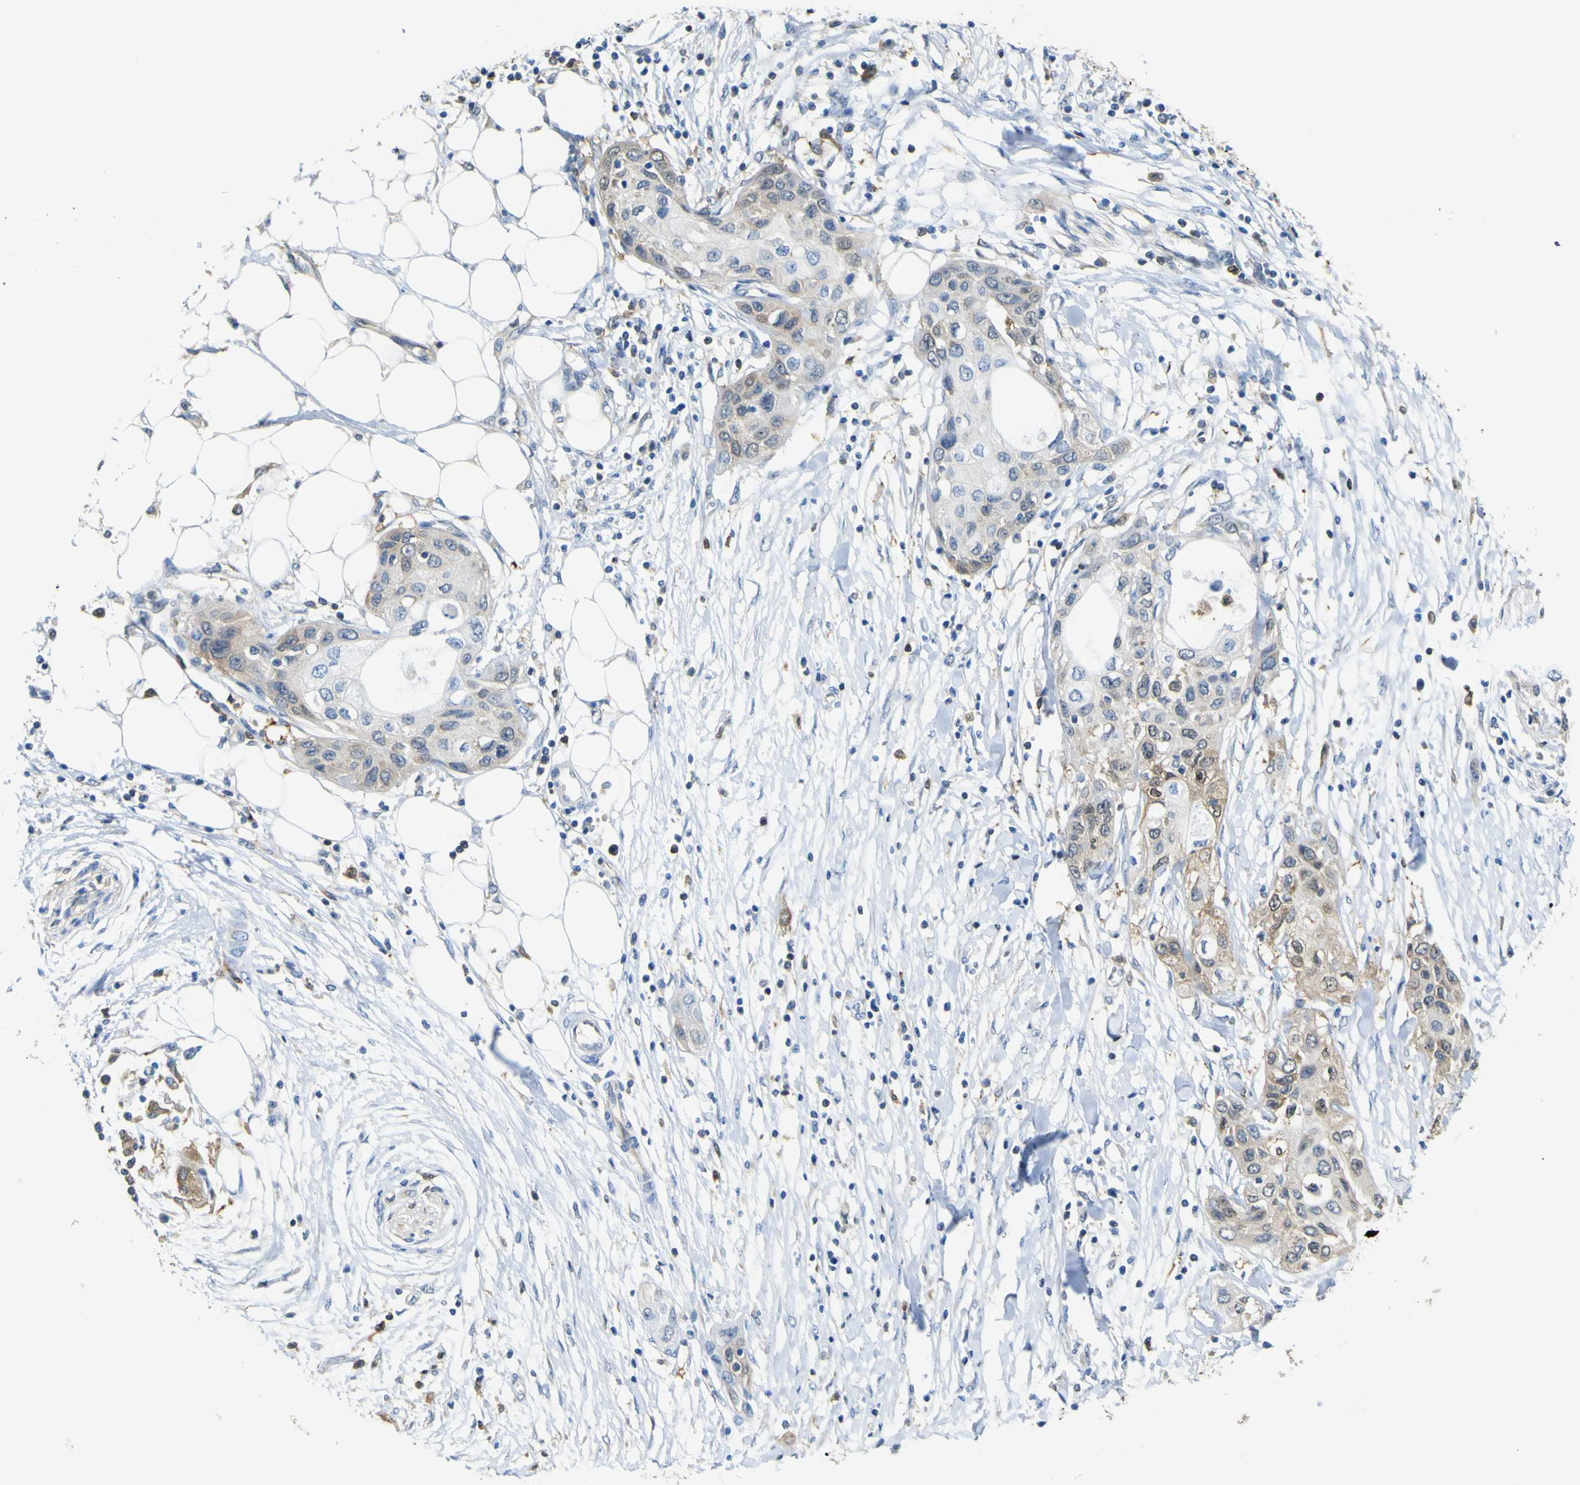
{"staining": {"intensity": "moderate", "quantity": "25%-75%", "location": "cytoplasmic/membranous"}, "tissue": "pancreatic cancer", "cell_type": "Tumor cells", "image_type": "cancer", "snomed": [{"axis": "morphology", "description": "Adenocarcinoma, NOS"}, {"axis": "topography", "description": "Pancreas"}], "caption": "Immunohistochemical staining of human pancreatic adenocarcinoma demonstrates medium levels of moderate cytoplasmic/membranous protein positivity in about 25%-75% of tumor cells.", "gene": "ABHD3", "patient": {"sex": "female", "age": 70}}